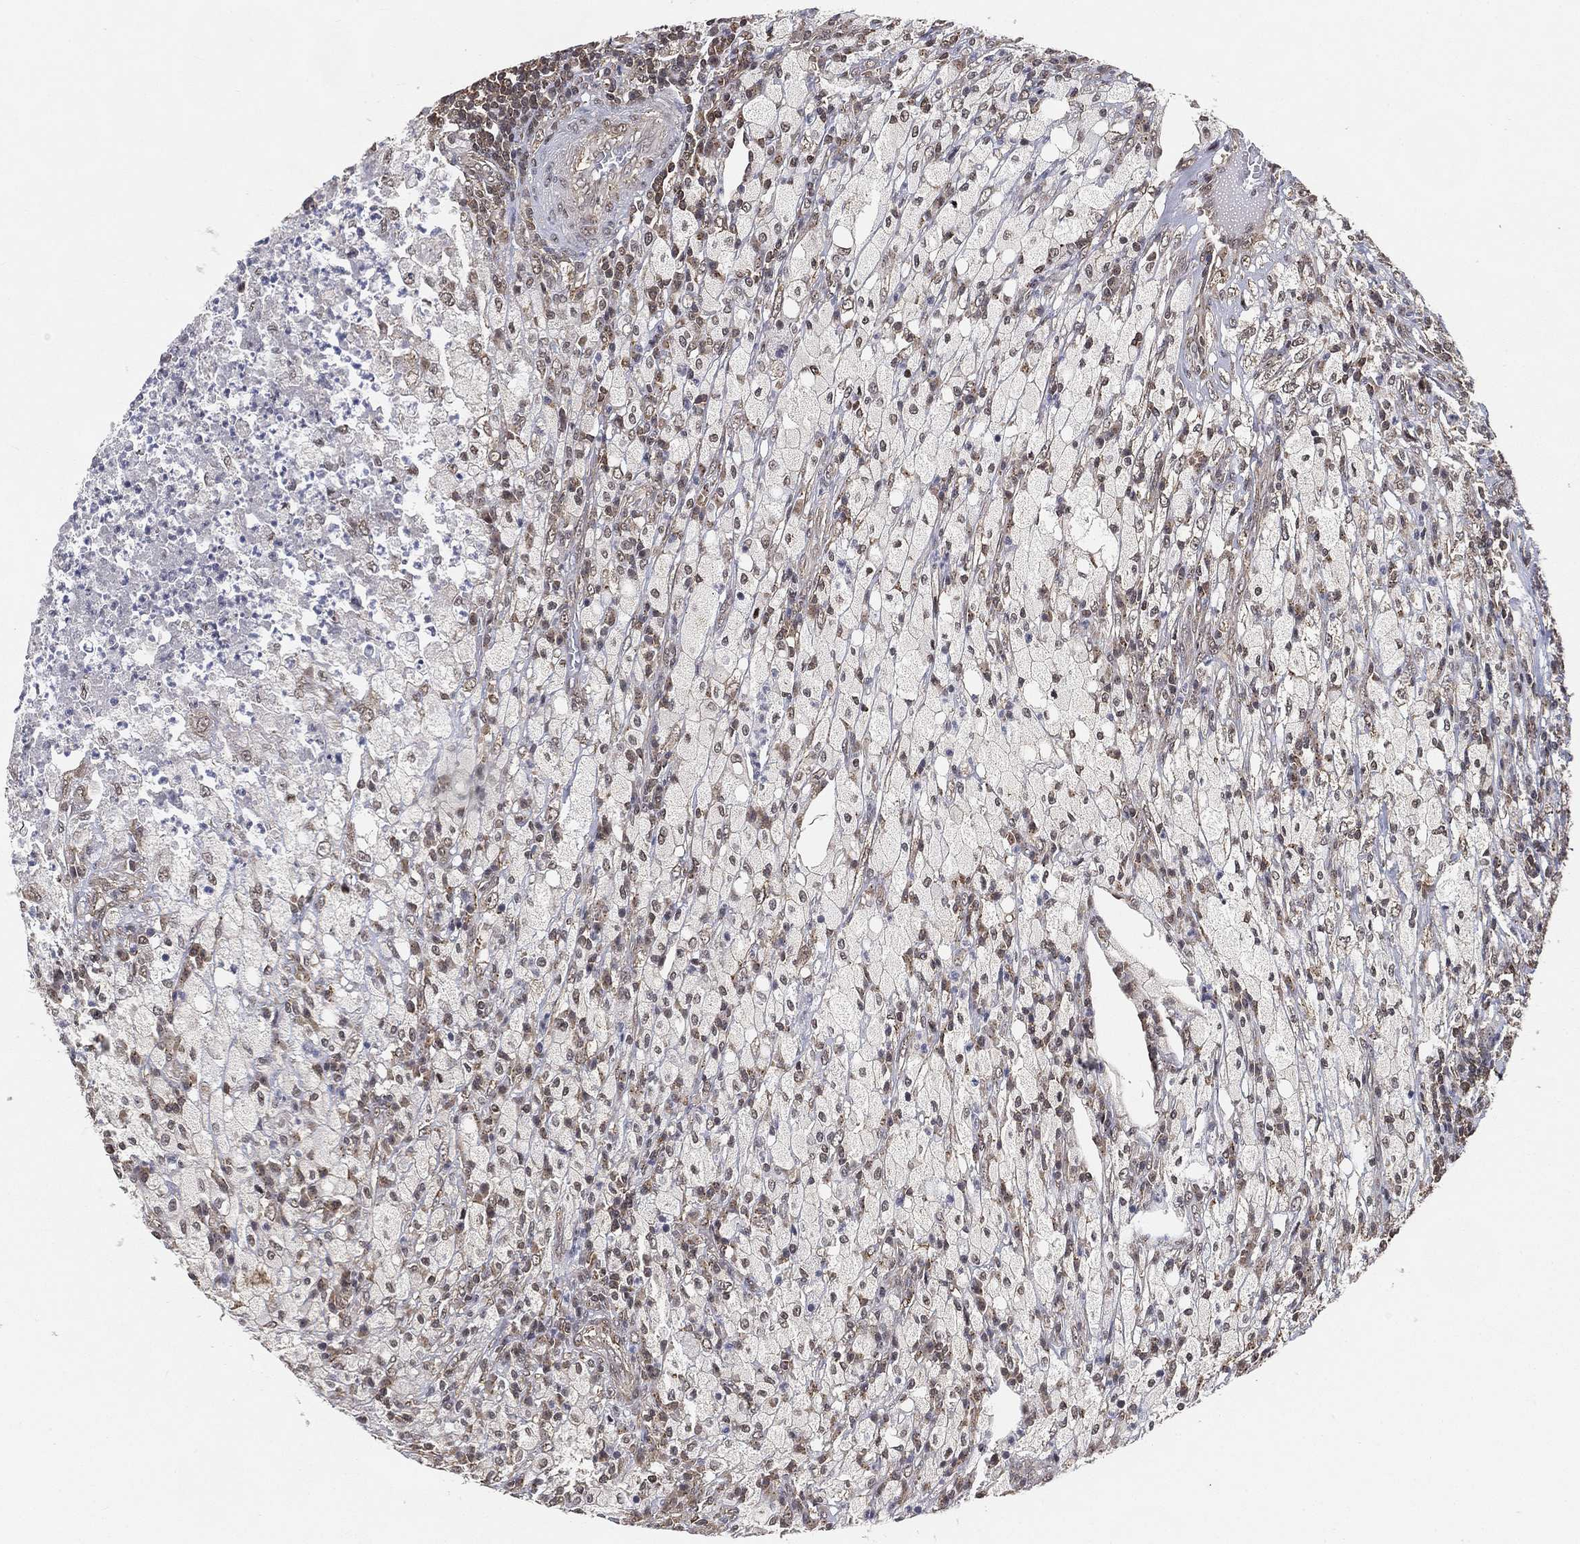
{"staining": {"intensity": "moderate", "quantity": "<25%", "location": "nuclear"}, "tissue": "testis cancer", "cell_type": "Tumor cells", "image_type": "cancer", "snomed": [{"axis": "morphology", "description": "Necrosis, NOS"}, {"axis": "morphology", "description": "Carcinoma, Embryonal, NOS"}, {"axis": "topography", "description": "Testis"}], "caption": "DAB immunohistochemical staining of human testis embryonal carcinoma shows moderate nuclear protein expression in approximately <25% of tumor cells.", "gene": "RSRC2", "patient": {"sex": "male", "age": 19}}